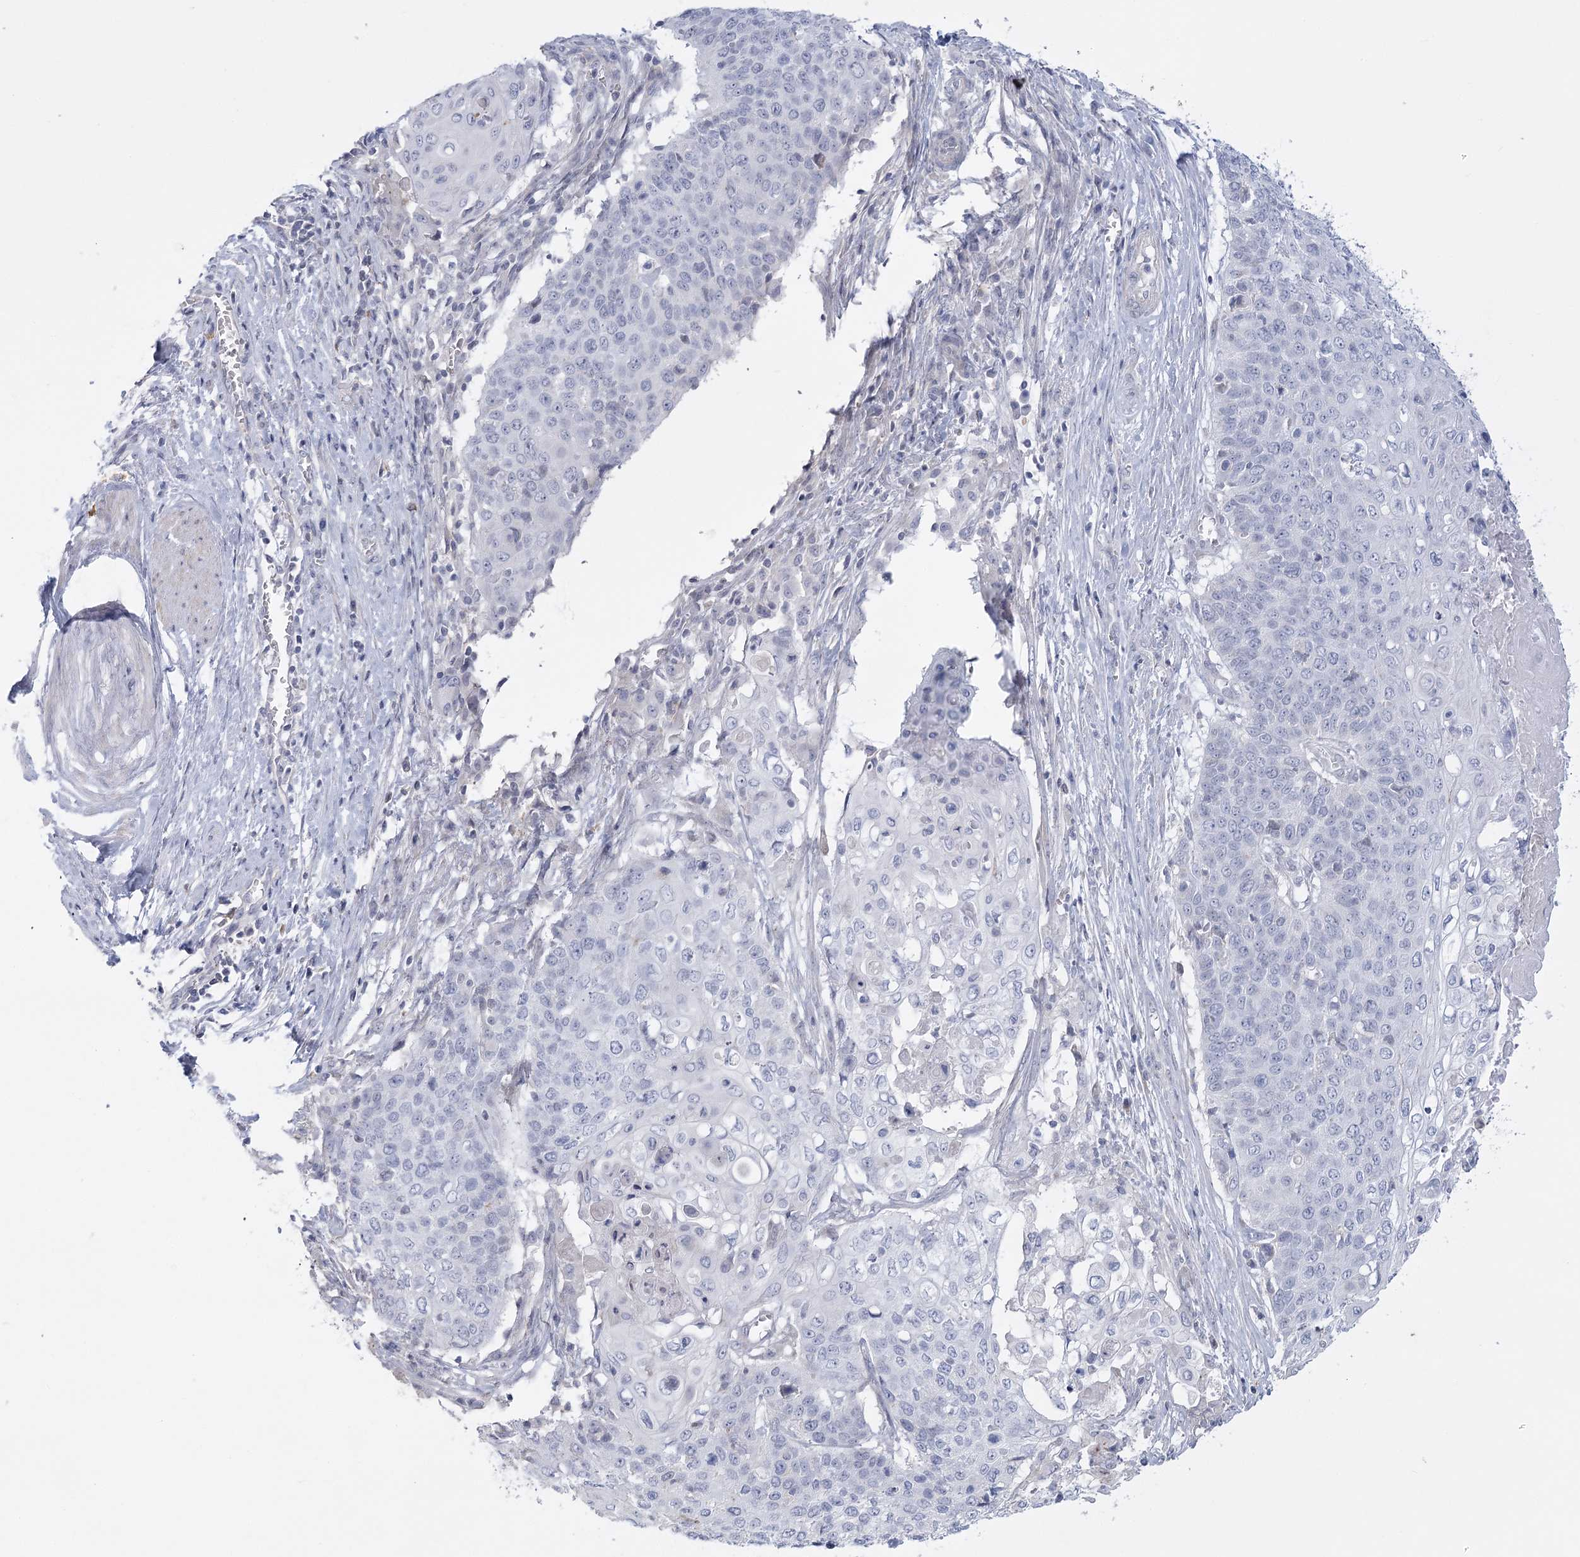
{"staining": {"intensity": "negative", "quantity": "none", "location": "none"}, "tissue": "cervical cancer", "cell_type": "Tumor cells", "image_type": "cancer", "snomed": [{"axis": "morphology", "description": "Squamous cell carcinoma, NOS"}, {"axis": "topography", "description": "Cervix"}], "caption": "This is a image of immunohistochemistry staining of cervical squamous cell carcinoma, which shows no staining in tumor cells.", "gene": "FAM76B", "patient": {"sex": "female", "age": 39}}